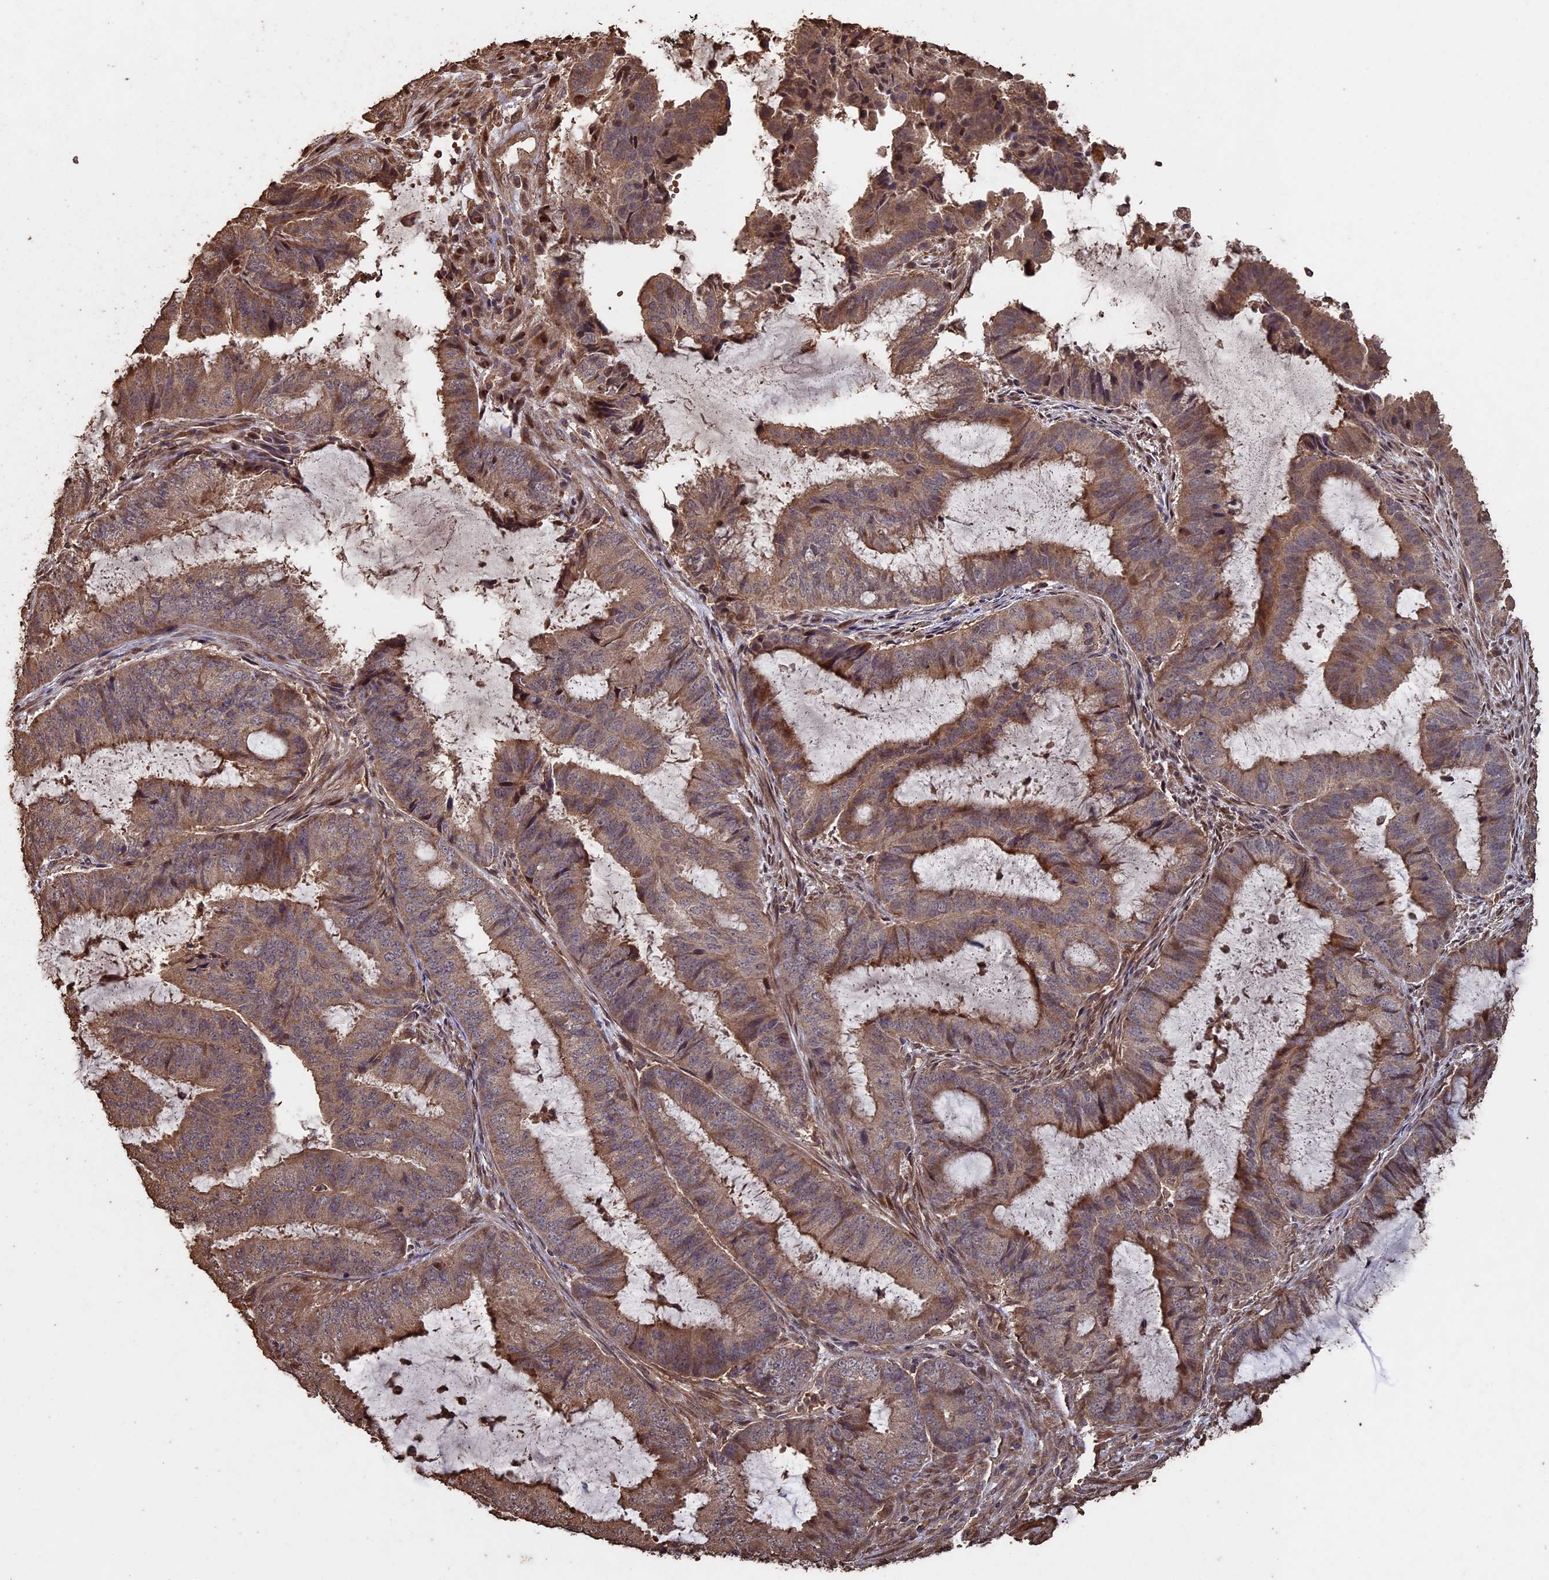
{"staining": {"intensity": "moderate", "quantity": ">75%", "location": "cytoplasmic/membranous"}, "tissue": "endometrial cancer", "cell_type": "Tumor cells", "image_type": "cancer", "snomed": [{"axis": "morphology", "description": "Adenocarcinoma, NOS"}, {"axis": "topography", "description": "Endometrium"}], "caption": "This histopathology image reveals endometrial adenocarcinoma stained with IHC to label a protein in brown. The cytoplasmic/membranous of tumor cells show moderate positivity for the protein. Nuclei are counter-stained blue.", "gene": "HUNK", "patient": {"sex": "female", "age": 51}}